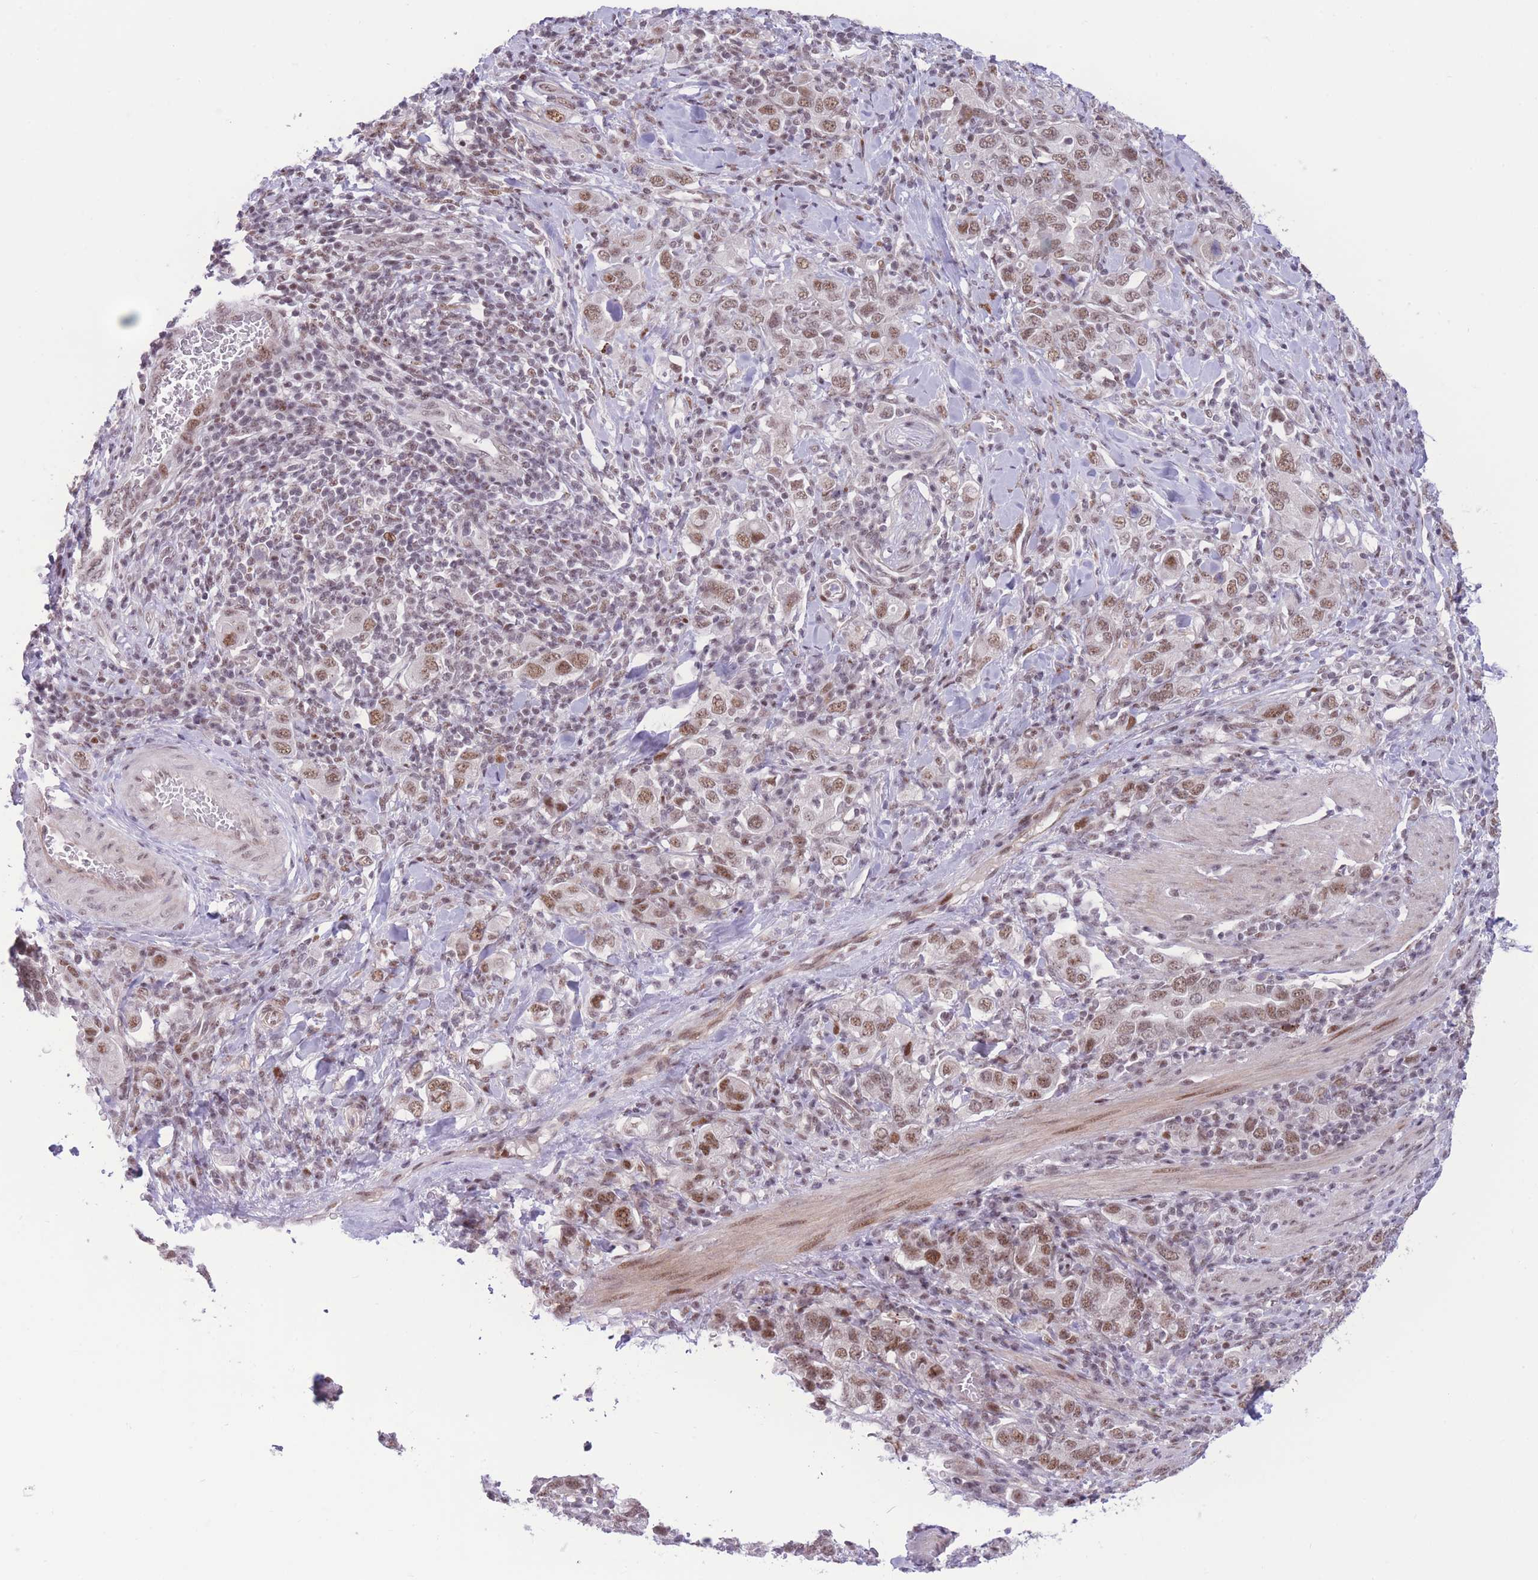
{"staining": {"intensity": "moderate", "quantity": ">75%", "location": "nuclear"}, "tissue": "stomach cancer", "cell_type": "Tumor cells", "image_type": "cancer", "snomed": [{"axis": "morphology", "description": "Adenocarcinoma, NOS"}, {"axis": "topography", "description": "Stomach, upper"}, {"axis": "topography", "description": "Stomach"}], "caption": "Stomach cancer tissue demonstrates moderate nuclear expression in about >75% of tumor cells, visualized by immunohistochemistry.", "gene": "PCIF1", "patient": {"sex": "male", "age": 62}}